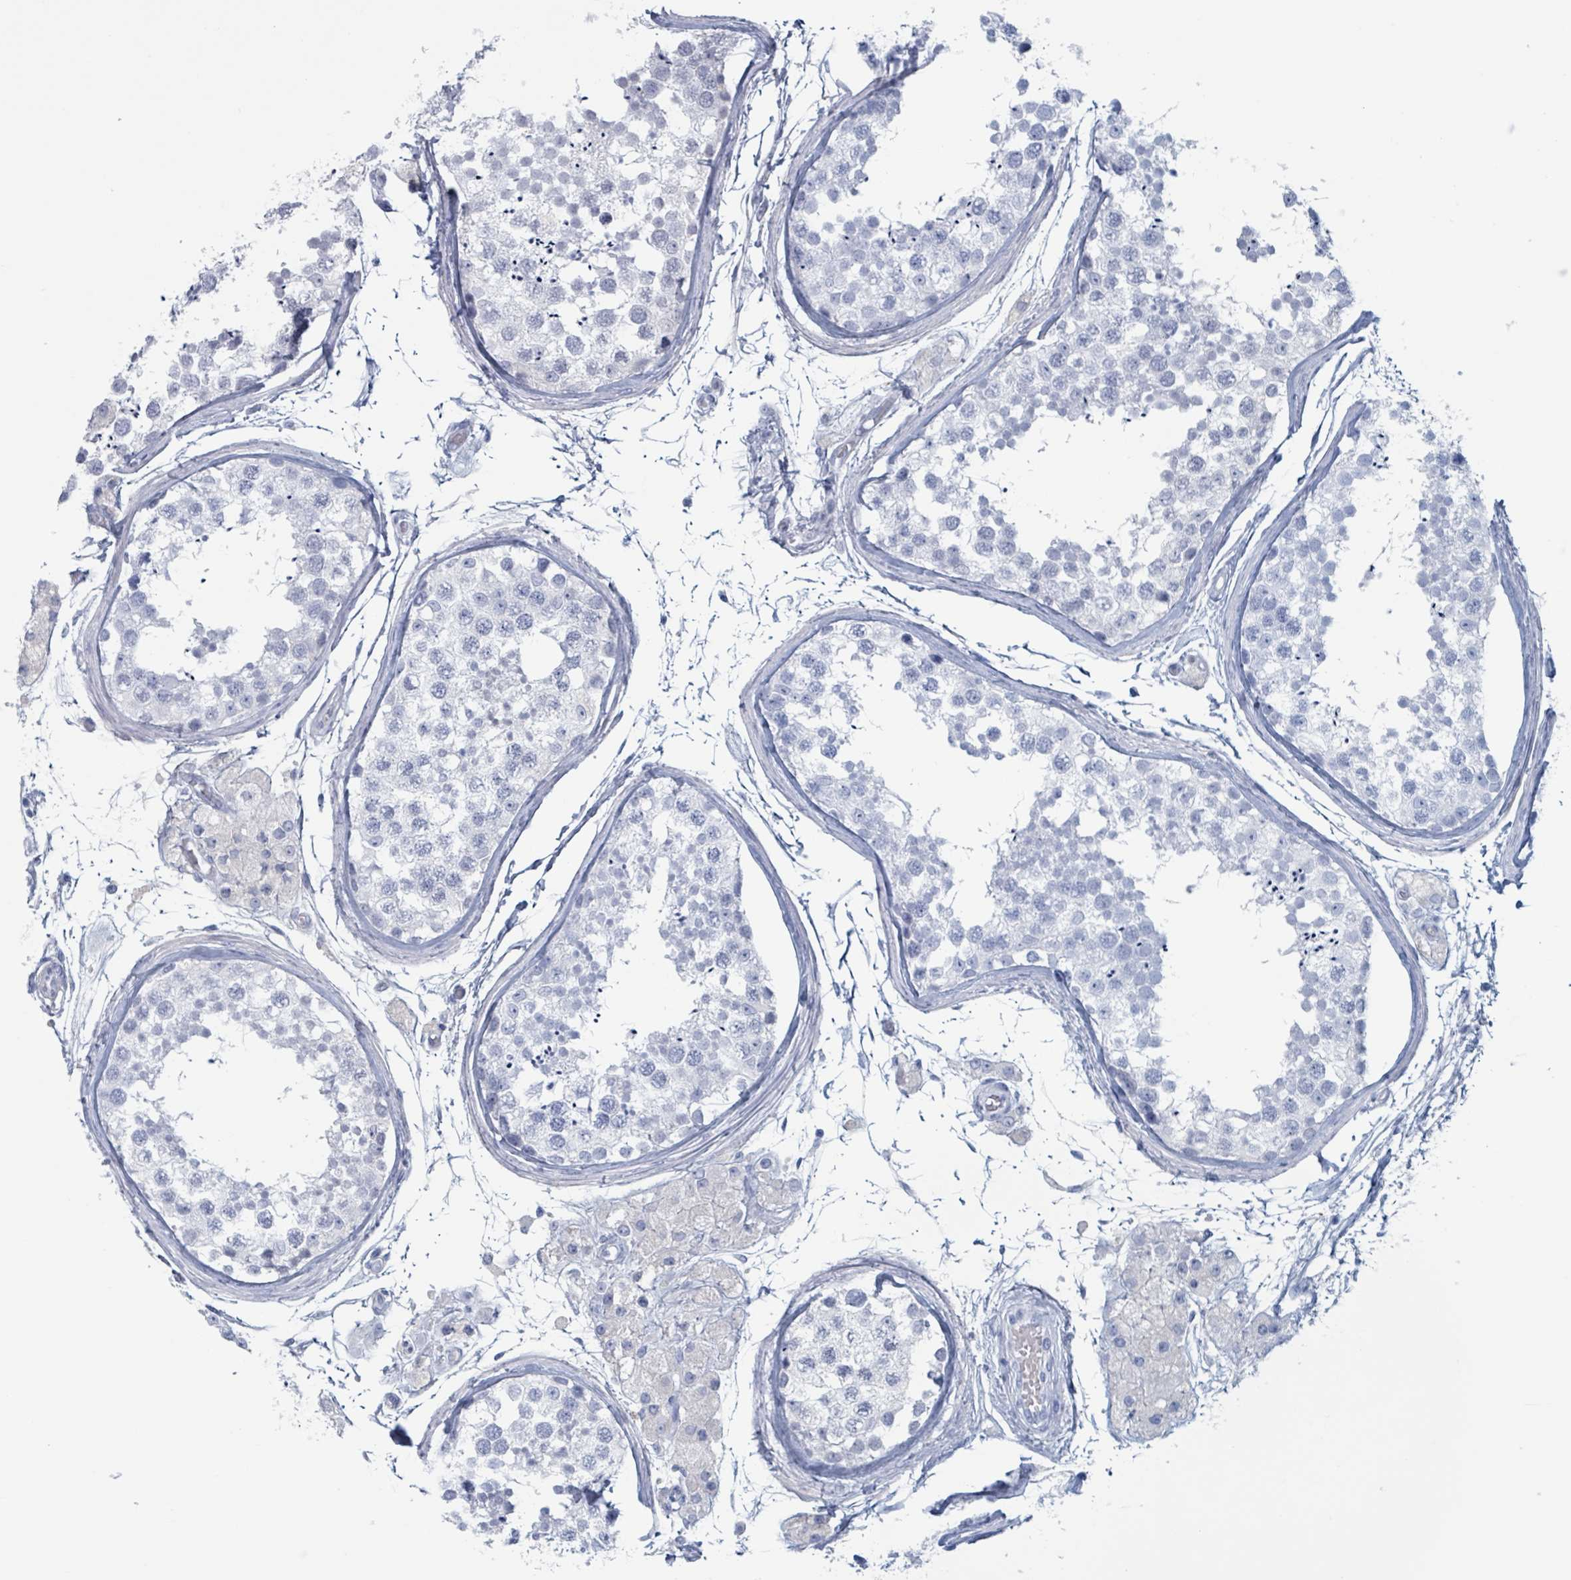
{"staining": {"intensity": "negative", "quantity": "none", "location": "none"}, "tissue": "testis", "cell_type": "Cells in seminiferous ducts", "image_type": "normal", "snomed": [{"axis": "morphology", "description": "Normal tissue, NOS"}, {"axis": "topography", "description": "Testis"}], "caption": "DAB (3,3'-diaminobenzidine) immunohistochemical staining of benign testis exhibits no significant positivity in cells in seminiferous ducts.", "gene": "KLK4", "patient": {"sex": "male", "age": 56}}